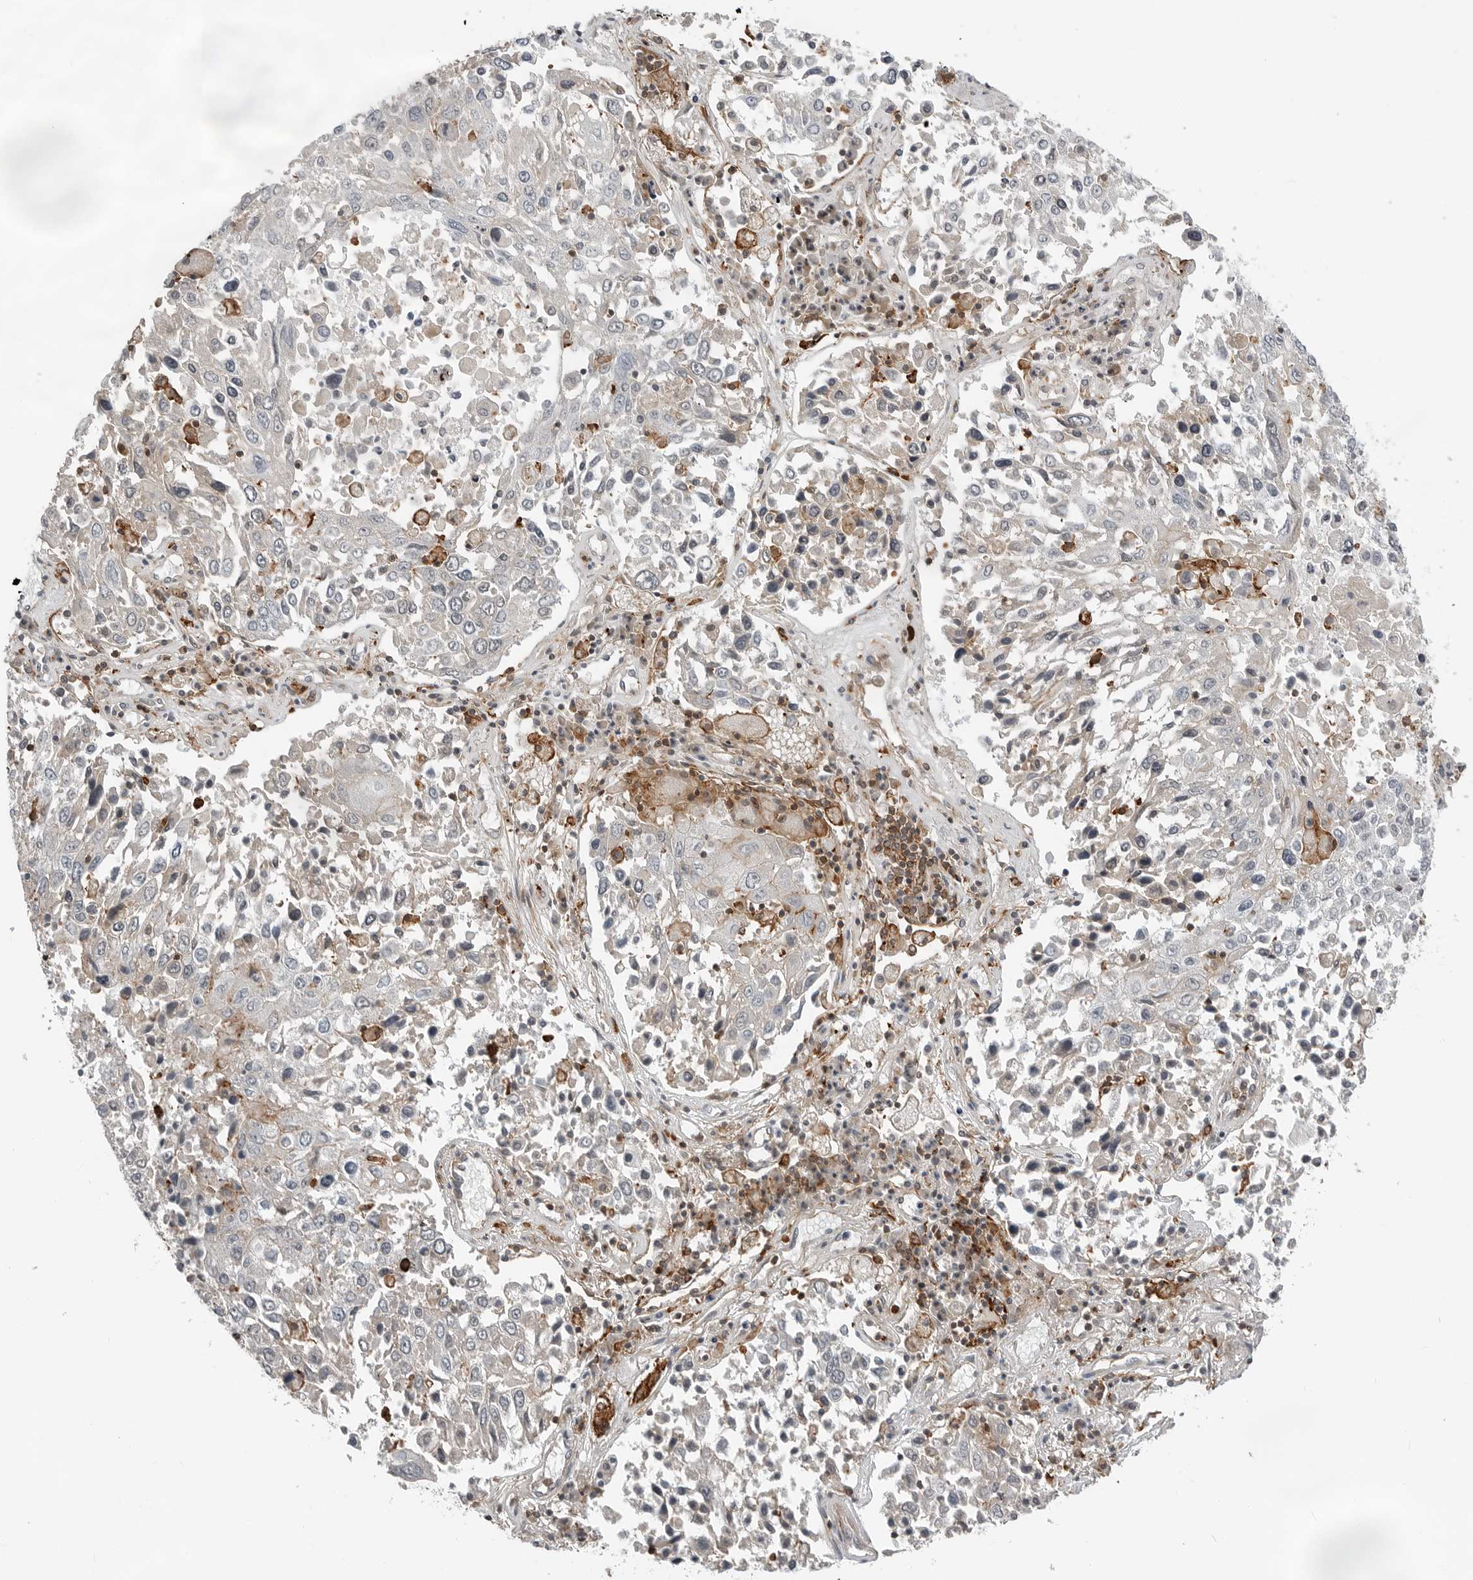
{"staining": {"intensity": "negative", "quantity": "none", "location": "none"}, "tissue": "lung cancer", "cell_type": "Tumor cells", "image_type": "cancer", "snomed": [{"axis": "morphology", "description": "Squamous cell carcinoma, NOS"}, {"axis": "topography", "description": "Lung"}], "caption": "DAB immunohistochemical staining of human lung cancer demonstrates no significant expression in tumor cells.", "gene": "LEFTY2", "patient": {"sex": "male", "age": 65}}